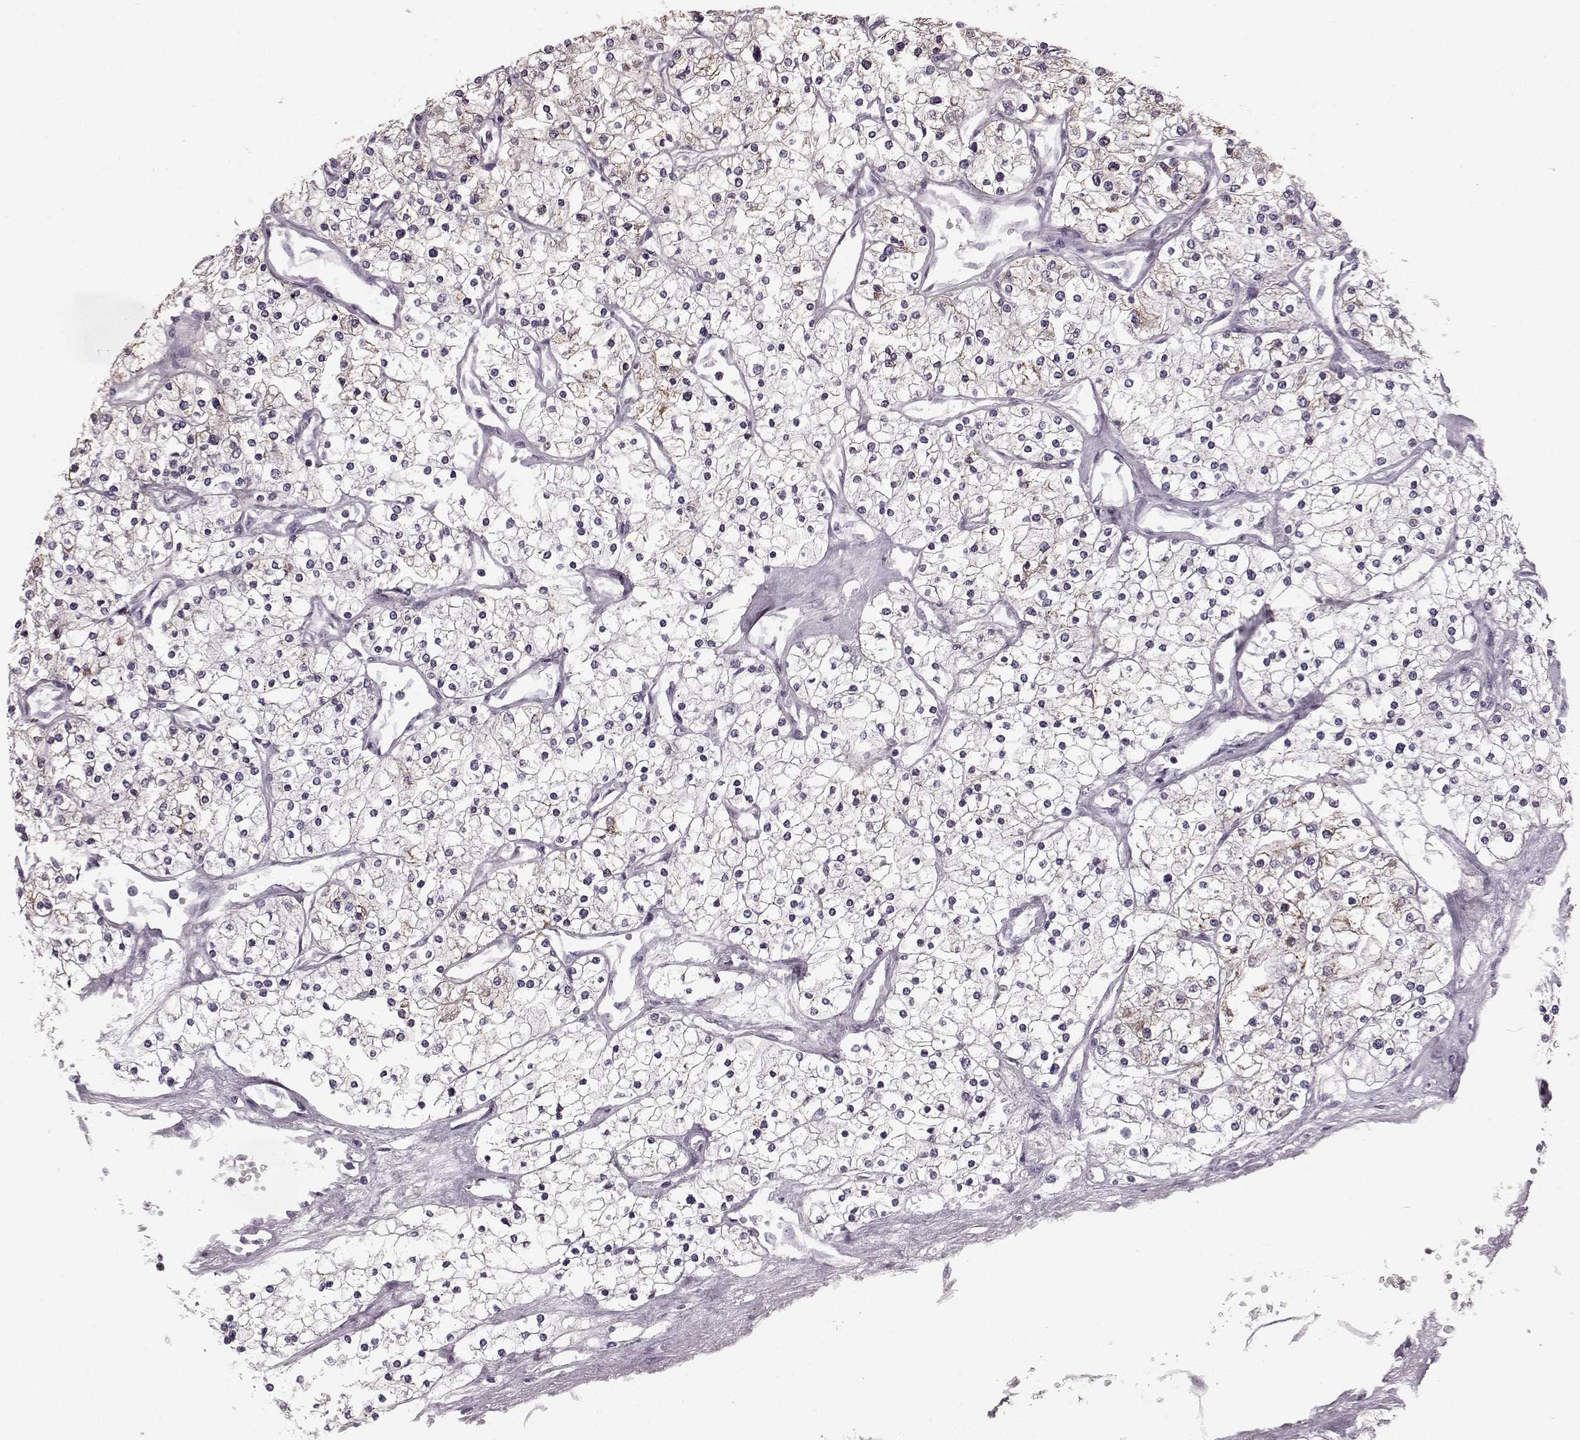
{"staining": {"intensity": "negative", "quantity": "none", "location": "none"}, "tissue": "renal cancer", "cell_type": "Tumor cells", "image_type": "cancer", "snomed": [{"axis": "morphology", "description": "Adenocarcinoma, NOS"}, {"axis": "topography", "description": "Kidney"}], "caption": "Immunohistochemical staining of renal adenocarcinoma reveals no significant positivity in tumor cells. Nuclei are stained in blue.", "gene": "CST7", "patient": {"sex": "male", "age": 80}}